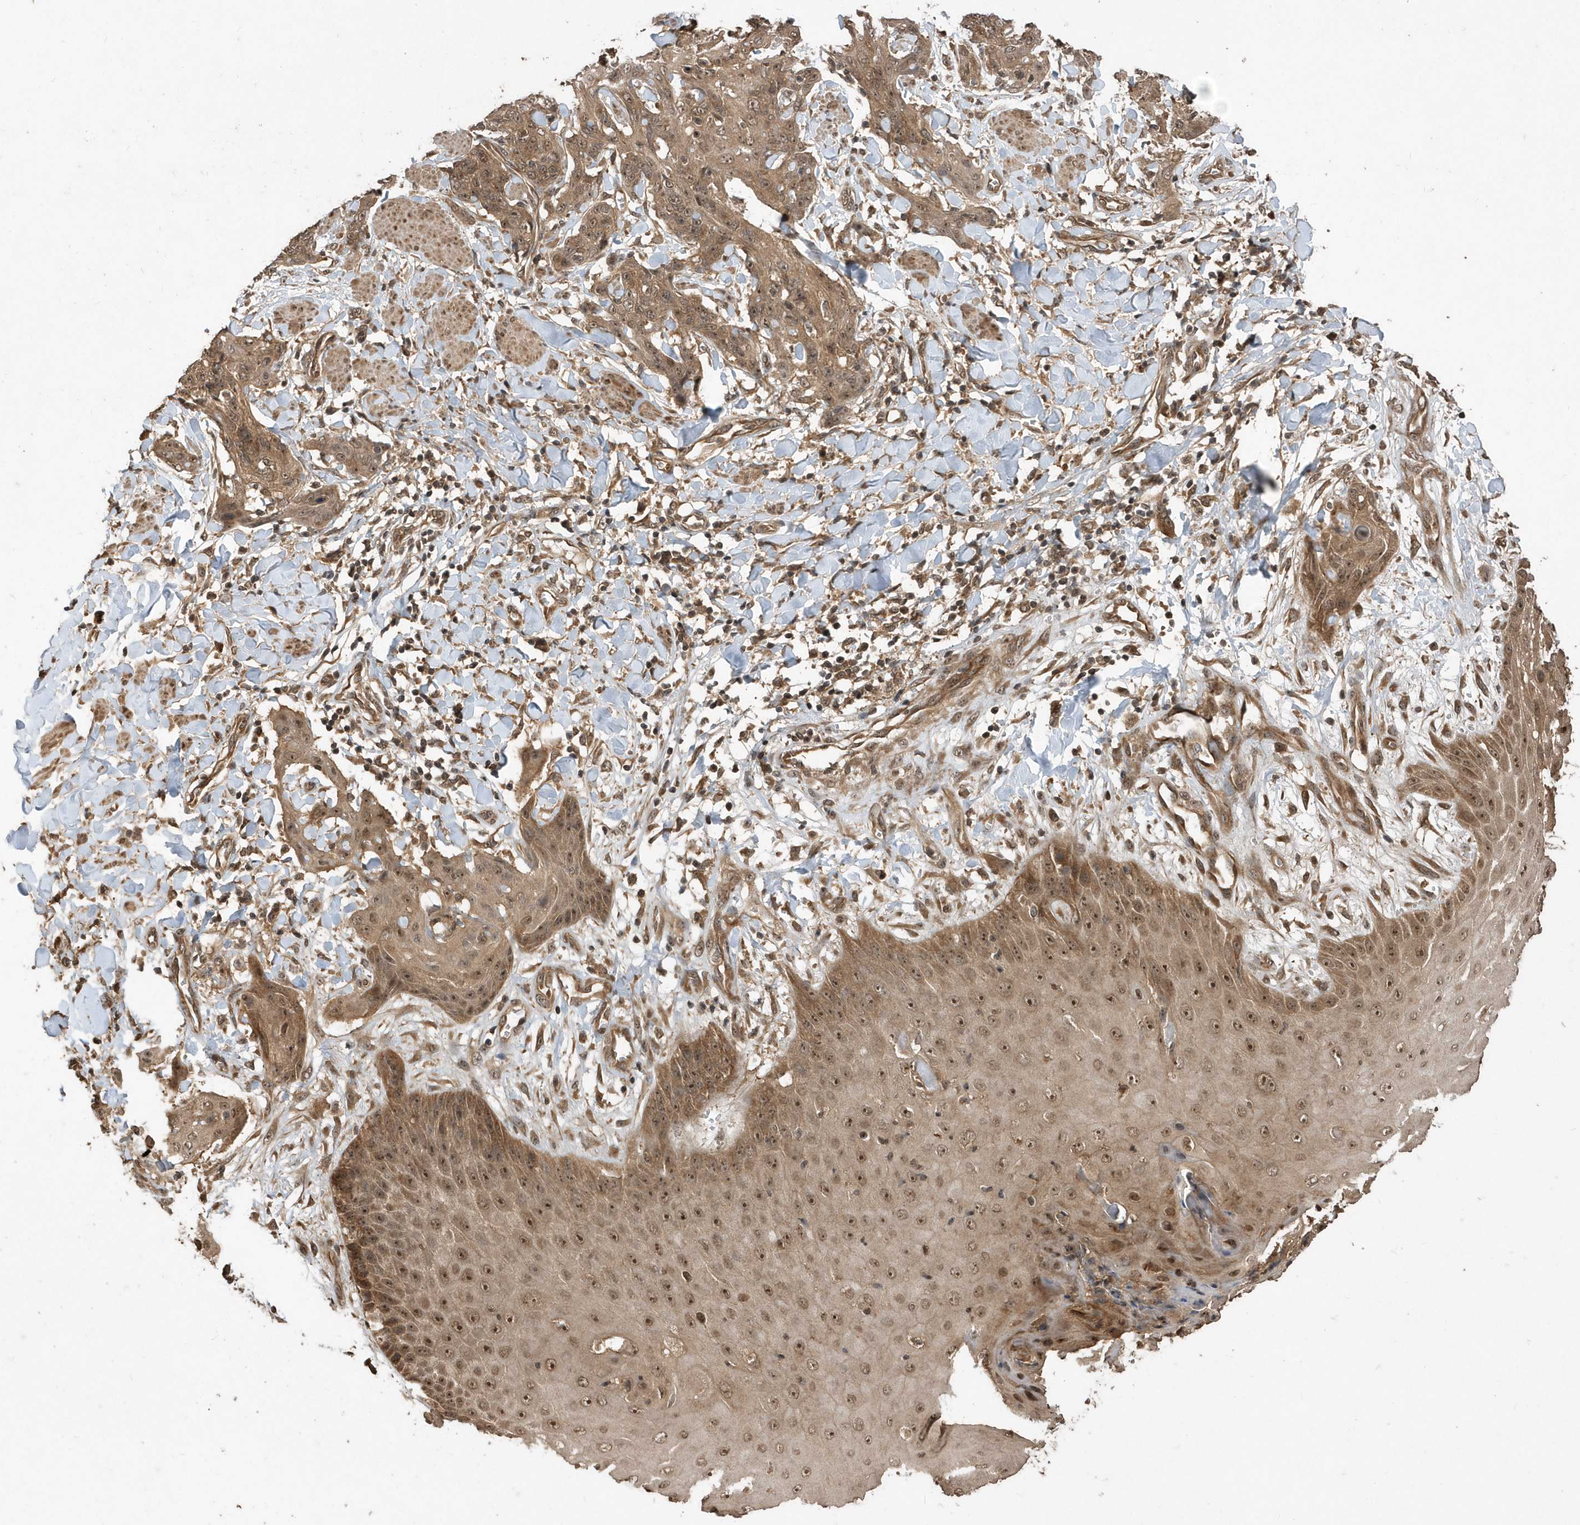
{"staining": {"intensity": "moderate", "quantity": ">75%", "location": "cytoplasmic/membranous,nuclear"}, "tissue": "skin cancer", "cell_type": "Tumor cells", "image_type": "cancer", "snomed": [{"axis": "morphology", "description": "Squamous cell carcinoma, NOS"}, {"axis": "topography", "description": "Skin"}, {"axis": "topography", "description": "Vulva"}], "caption": "This photomicrograph shows immunohistochemistry (IHC) staining of skin squamous cell carcinoma, with medium moderate cytoplasmic/membranous and nuclear staining in approximately >75% of tumor cells.", "gene": "WASHC5", "patient": {"sex": "female", "age": 85}}